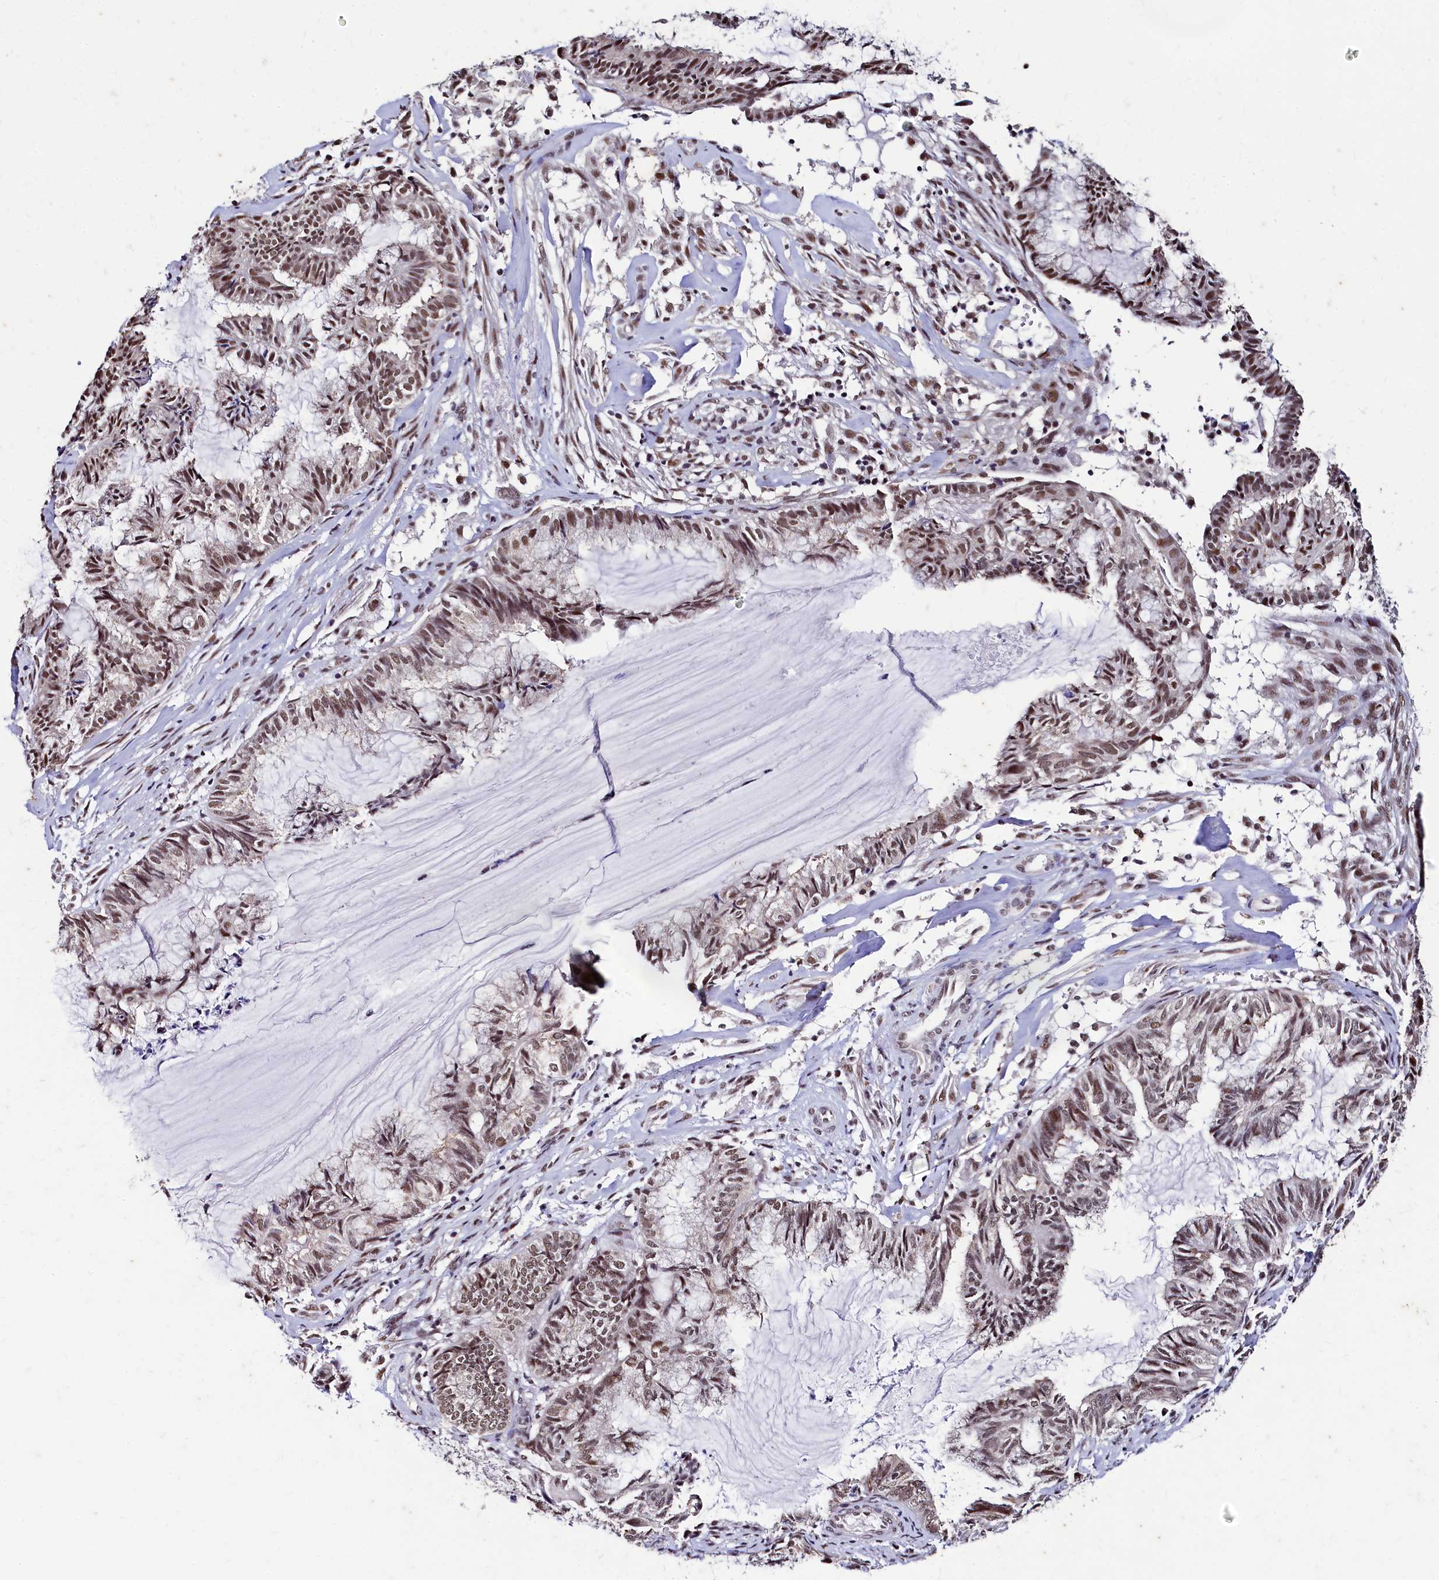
{"staining": {"intensity": "moderate", "quantity": ">75%", "location": "nuclear"}, "tissue": "endometrial cancer", "cell_type": "Tumor cells", "image_type": "cancer", "snomed": [{"axis": "morphology", "description": "Adenocarcinoma, NOS"}, {"axis": "topography", "description": "Endometrium"}], "caption": "Endometrial cancer (adenocarcinoma) was stained to show a protein in brown. There is medium levels of moderate nuclear expression in about >75% of tumor cells.", "gene": "CPSF7", "patient": {"sex": "female", "age": 86}}